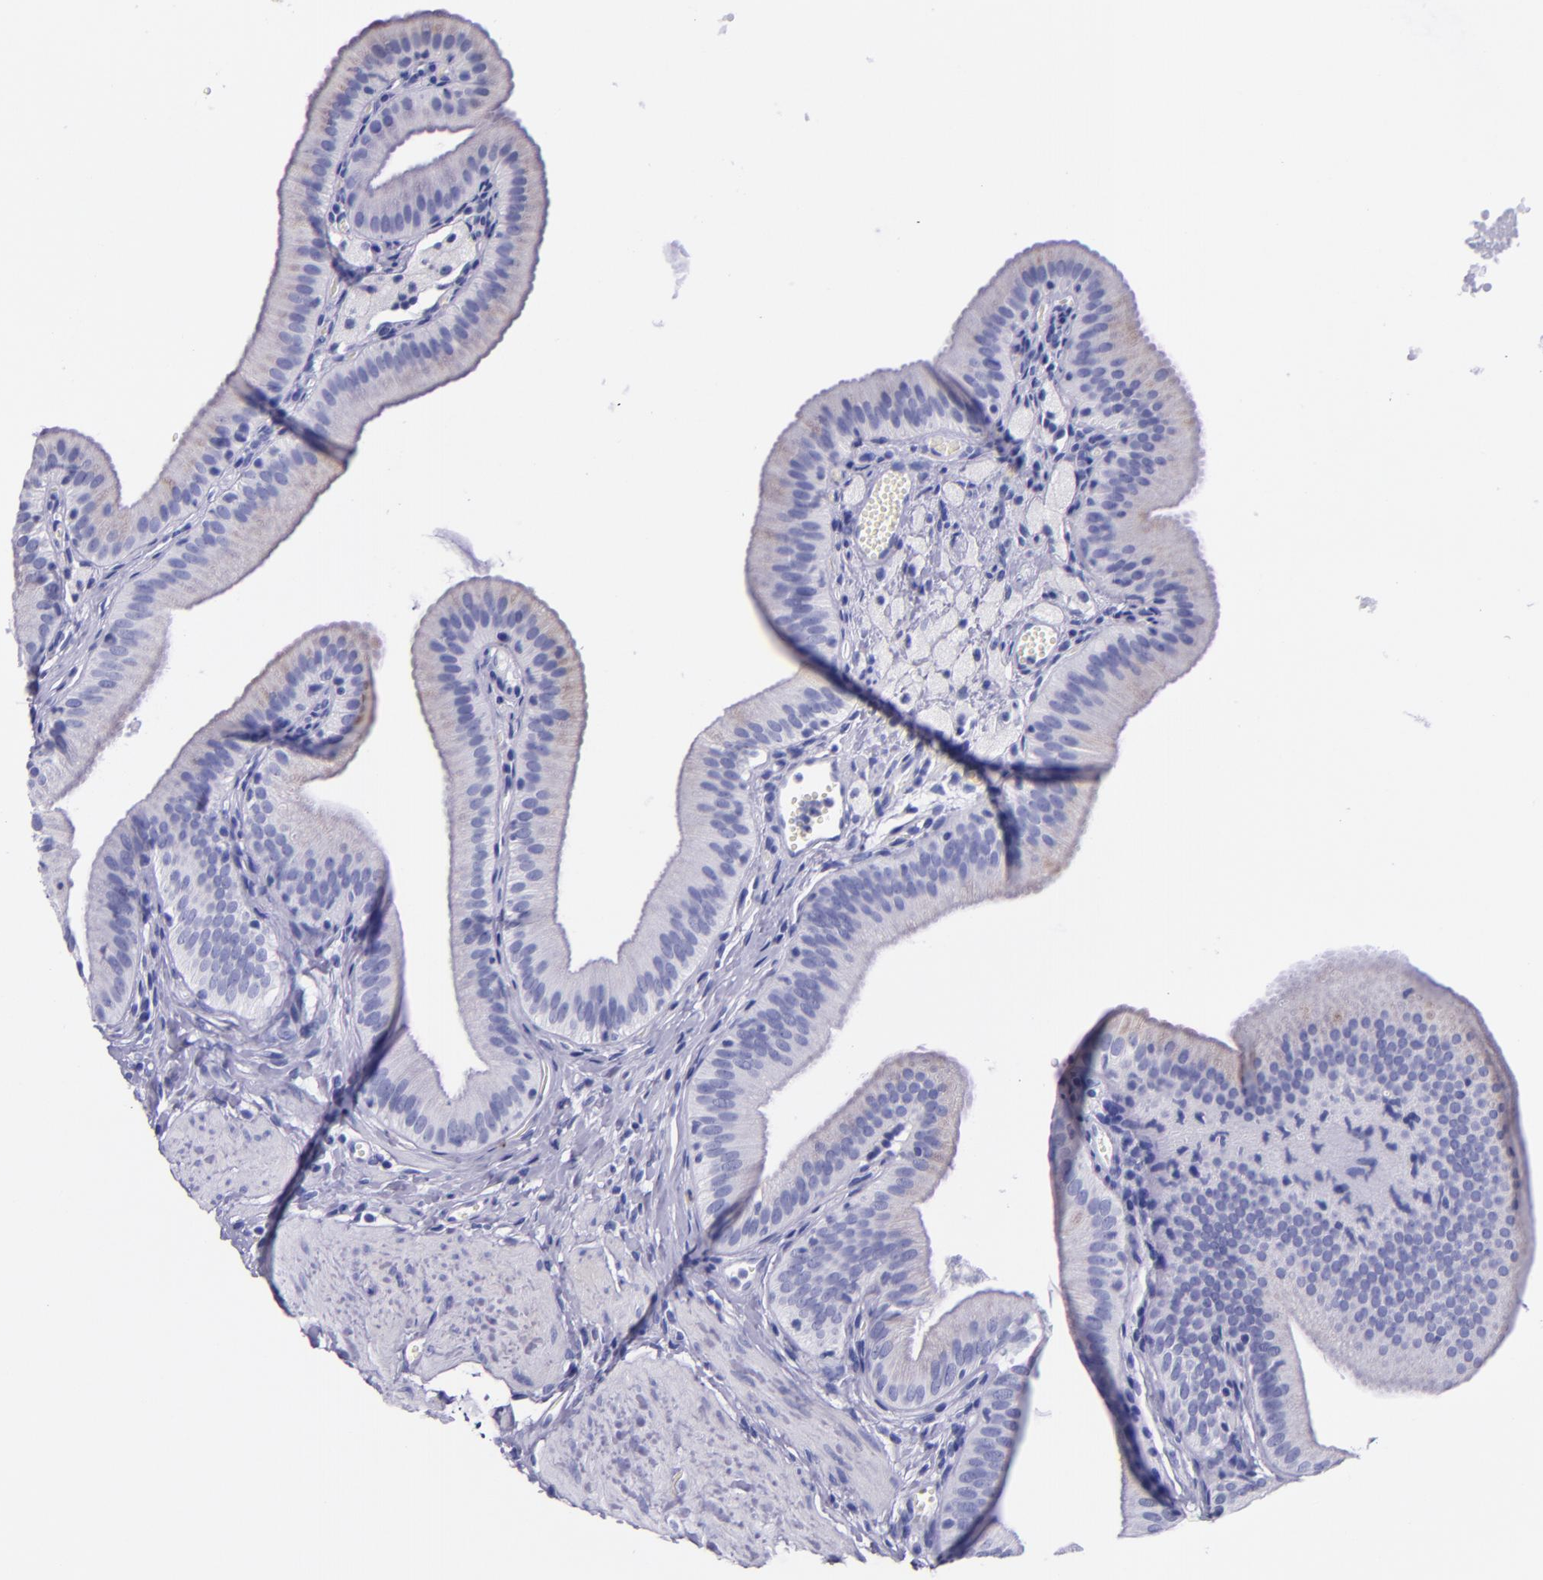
{"staining": {"intensity": "negative", "quantity": "none", "location": "none"}, "tissue": "gallbladder", "cell_type": "Glandular cells", "image_type": "normal", "snomed": [{"axis": "morphology", "description": "Normal tissue, NOS"}, {"axis": "topography", "description": "Gallbladder"}], "caption": "DAB (3,3'-diaminobenzidine) immunohistochemical staining of normal human gallbladder exhibits no significant staining in glandular cells. Nuclei are stained in blue.", "gene": "SLPI", "patient": {"sex": "female", "age": 24}}